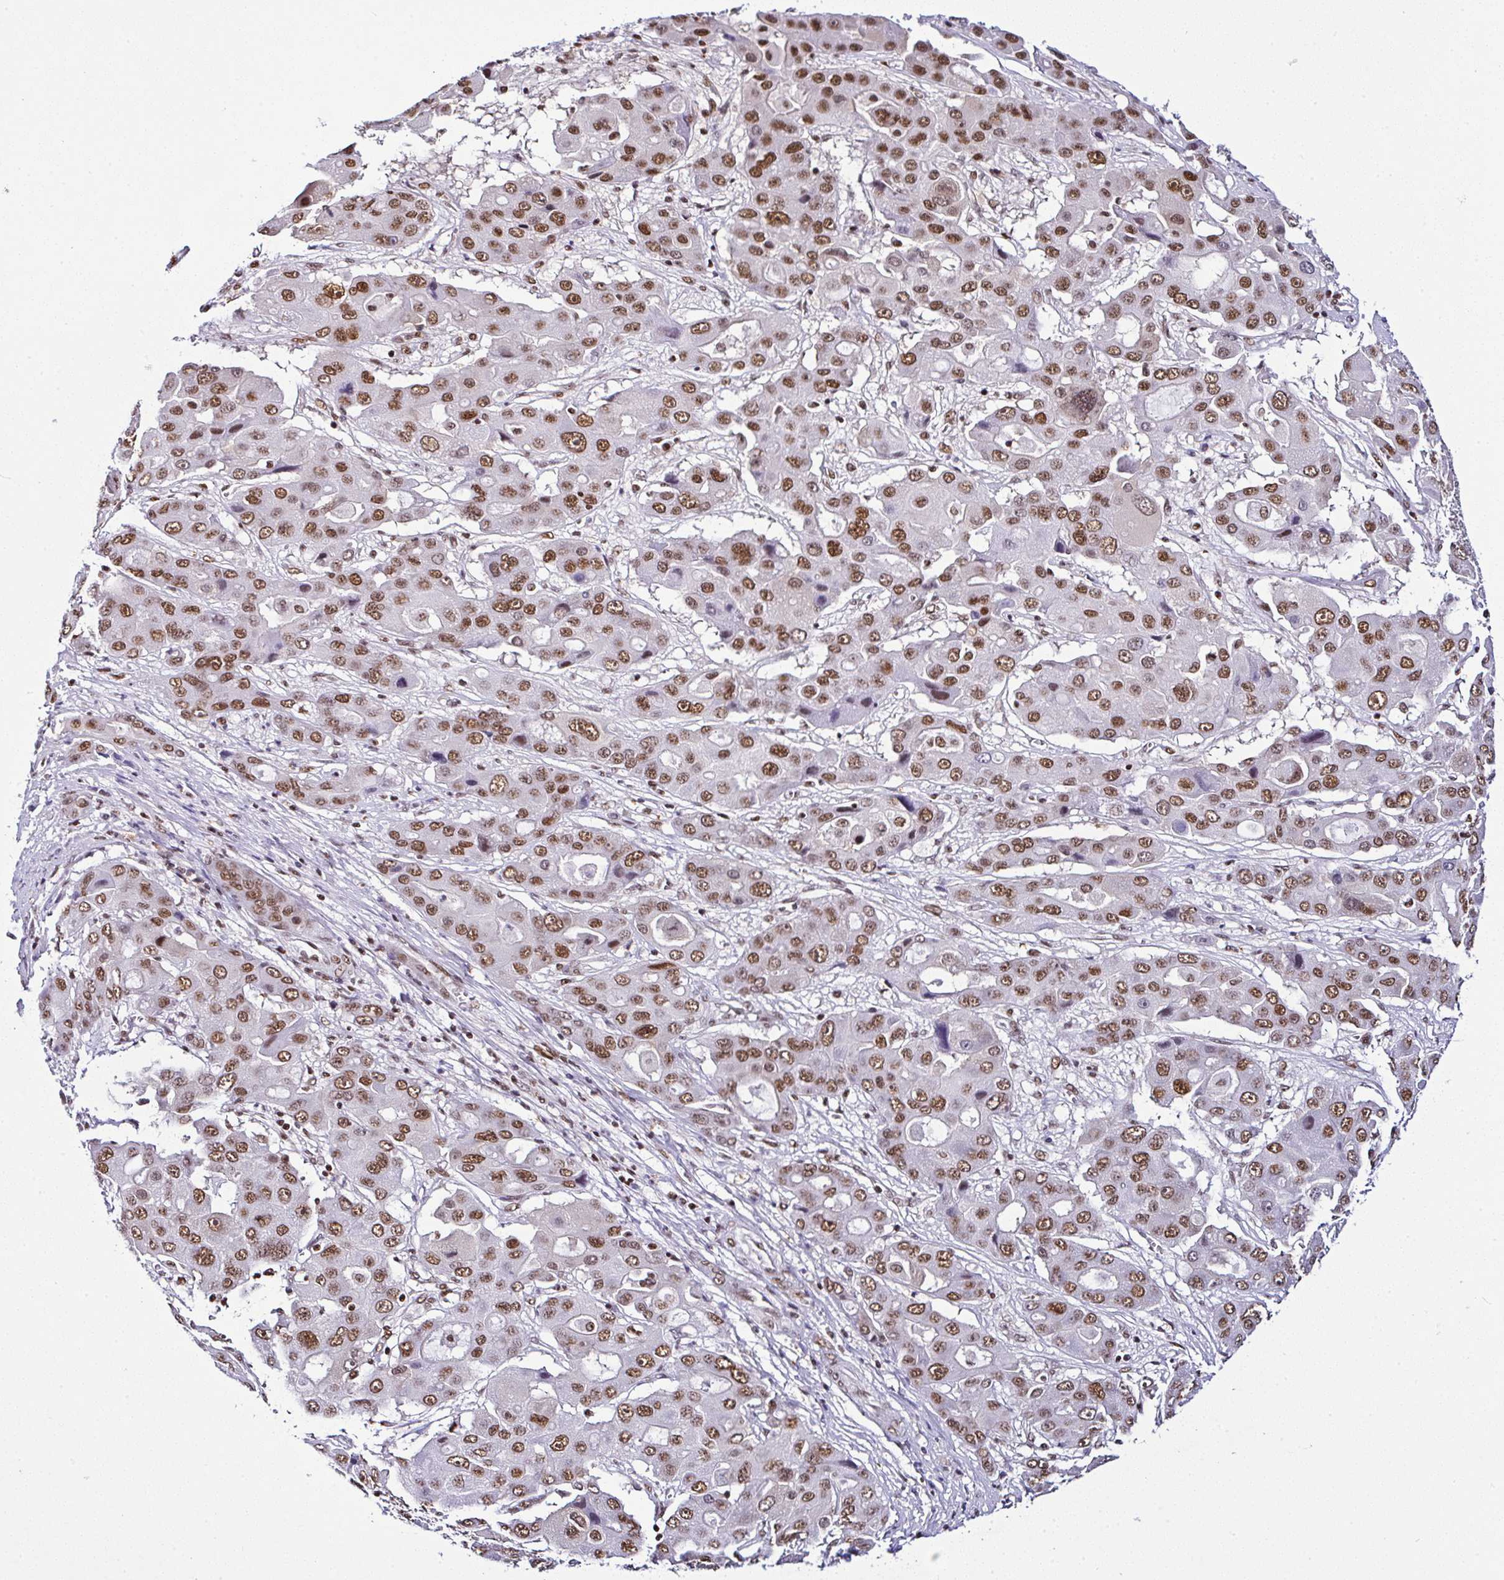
{"staining": {"intensity": "moderate", "quantity": ">75%", "location": "nuclear"}, "tissue": "liver cancer", "cell_type": "Tumor cells", "image_type": "cancer", "snomed": [{"axis": "morphology", "description": "Cholangiocarcinoma"}, {"axis": "topography", "description": "Liver"}], "caption": "A medium amount of moderate nuclear positivity is seen in approximately >75% of tumor cells in cholangiocarcinoma (liver) tissue.", "gene": "DR1", "patient": {"sex": "male", "age": 67}}